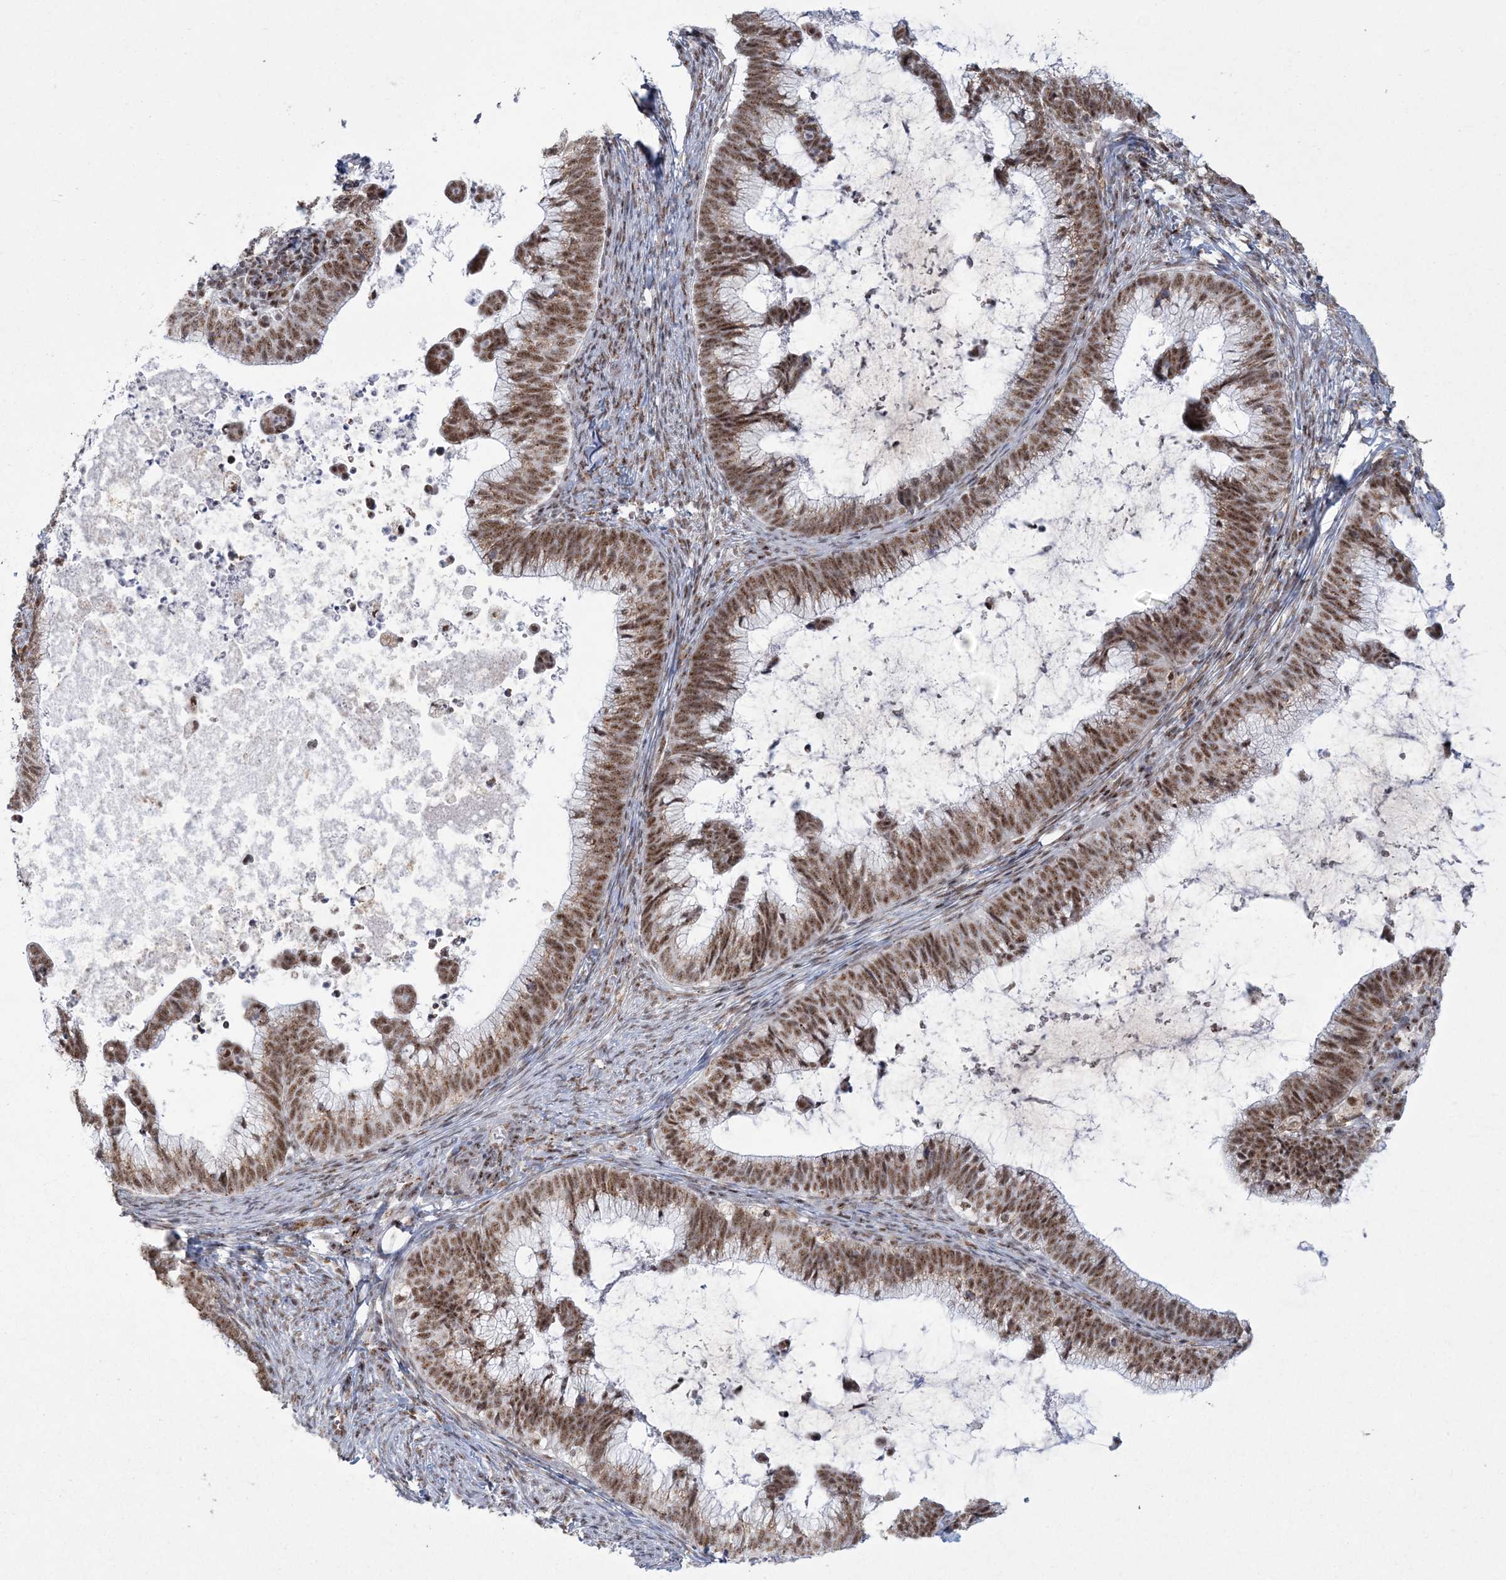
{"staining": {"intensity": "moderate", "quantity": ">75%", "location": "nuclear"}, "tissue": "cervical cancer", "cell_type": "Tumor cells", "image_type": "cancer", "snomed": [{"axis": "morphology", "description": "Adenocarcinoma, NOS"}, {"axis": "topography", "description": "Cervix"}], "caption": "Immunohistochemistry (DAB (3,3'-diaminobenzidine)) staining of human cervical adenocarcinoma exhibits moderate nuclear protein positivity in about >75% of tumor cells.", "gene": "RBM17", "patient": {"sex": "female", "age": 36}}